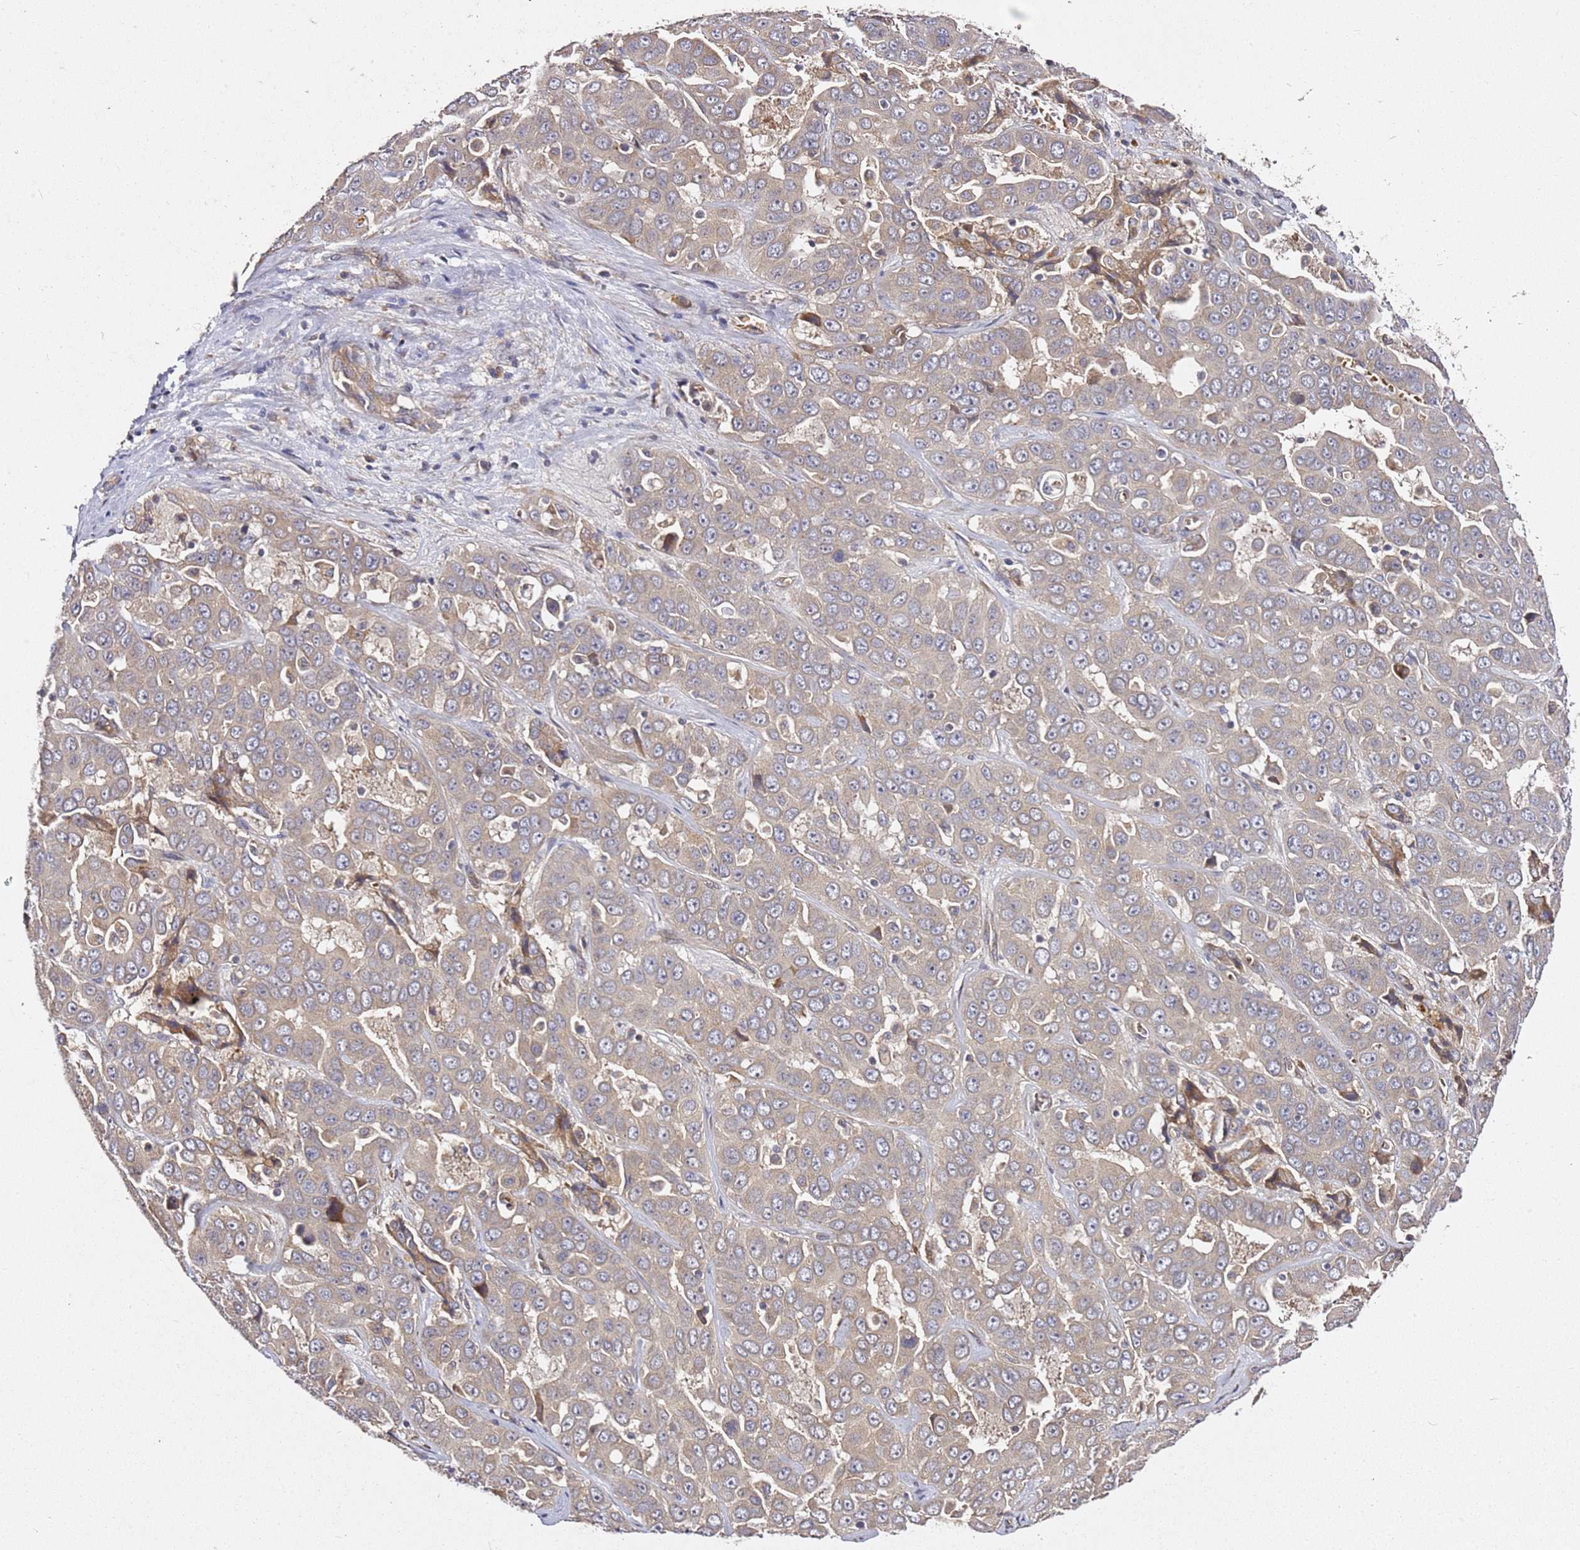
{"staining": {"intensity": "weak", "quantity": "25%-75%", "location": "cytoplasmic/membranous"}, "tissue": "liver cancer", "cell_type": "Tumor cells", "image_type": "cancer", "snomed": [{"axis": "morphology", "description": "Cholangiocarcinoma"}, {"axis": "topography", "description": "Liver"}], "caption": "This micrograph displays immunohistochemistry staining of liver cholangiocarcinoma, with low weak cytoplasmic/membranous expression in about 25%-75% of tumor cells.", "gene": "OSBPL2", "patient": {"sex": "female", "age": 52}}